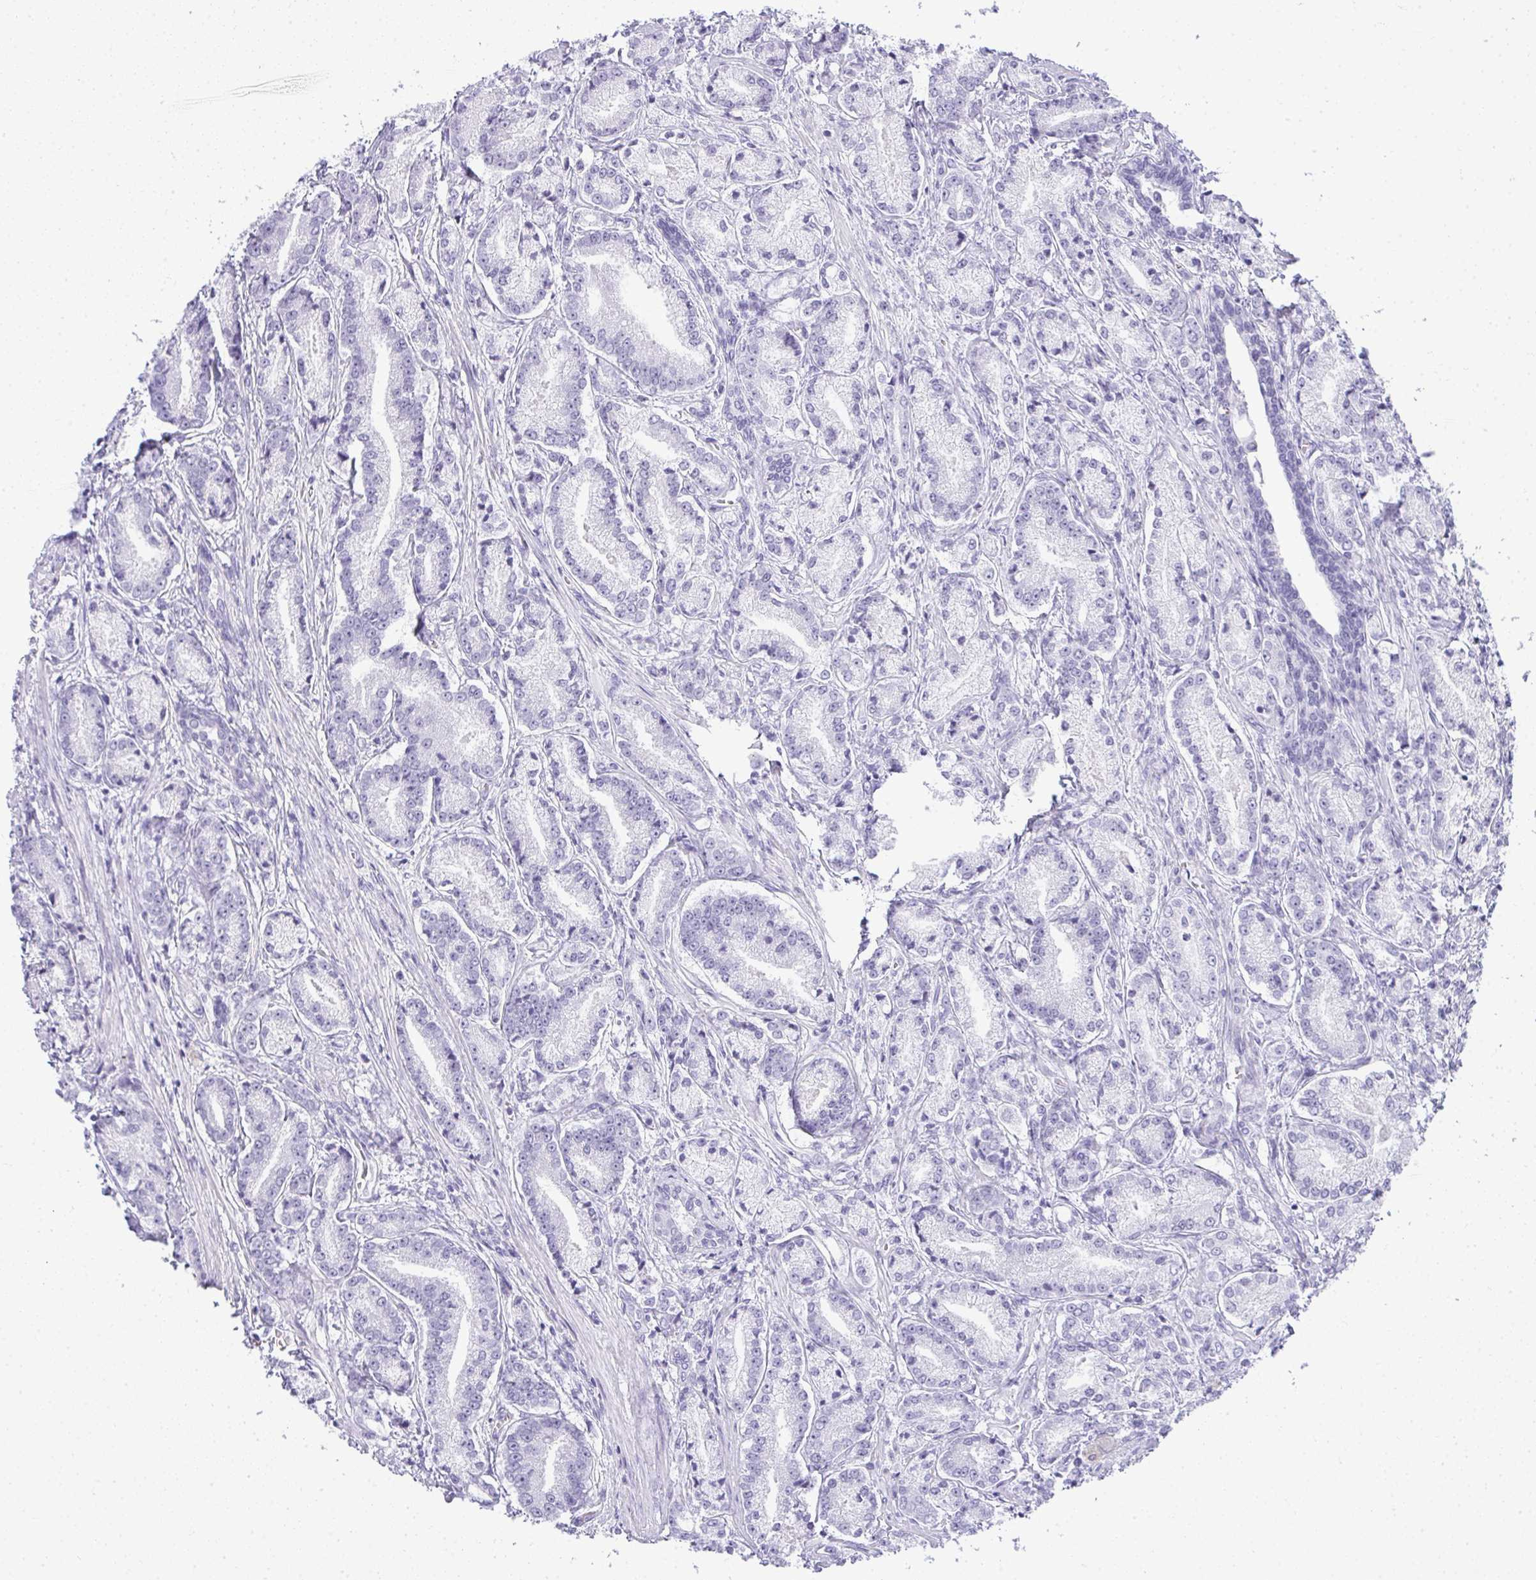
{"staining": {"intensity": "negative", "quantity": "none", "location": "none"}, "tissue": "prostate cancer", "cell_type": "Tumor cells", "image_type": "cancer", "snomed": [{"axis": "morphology", "description": "Adenocarcinoma, High grade"}, {"axis": "topography", "description": "Prostate and seminal vesicle, NOS"}], "caption": "Prostate high-grade adenocarcinoma was stained to show a protein in brown. There is no significant staining in tumor cells.", "gene": "PLA2G1B", "patient": {"sex": "male", "age": 61}}